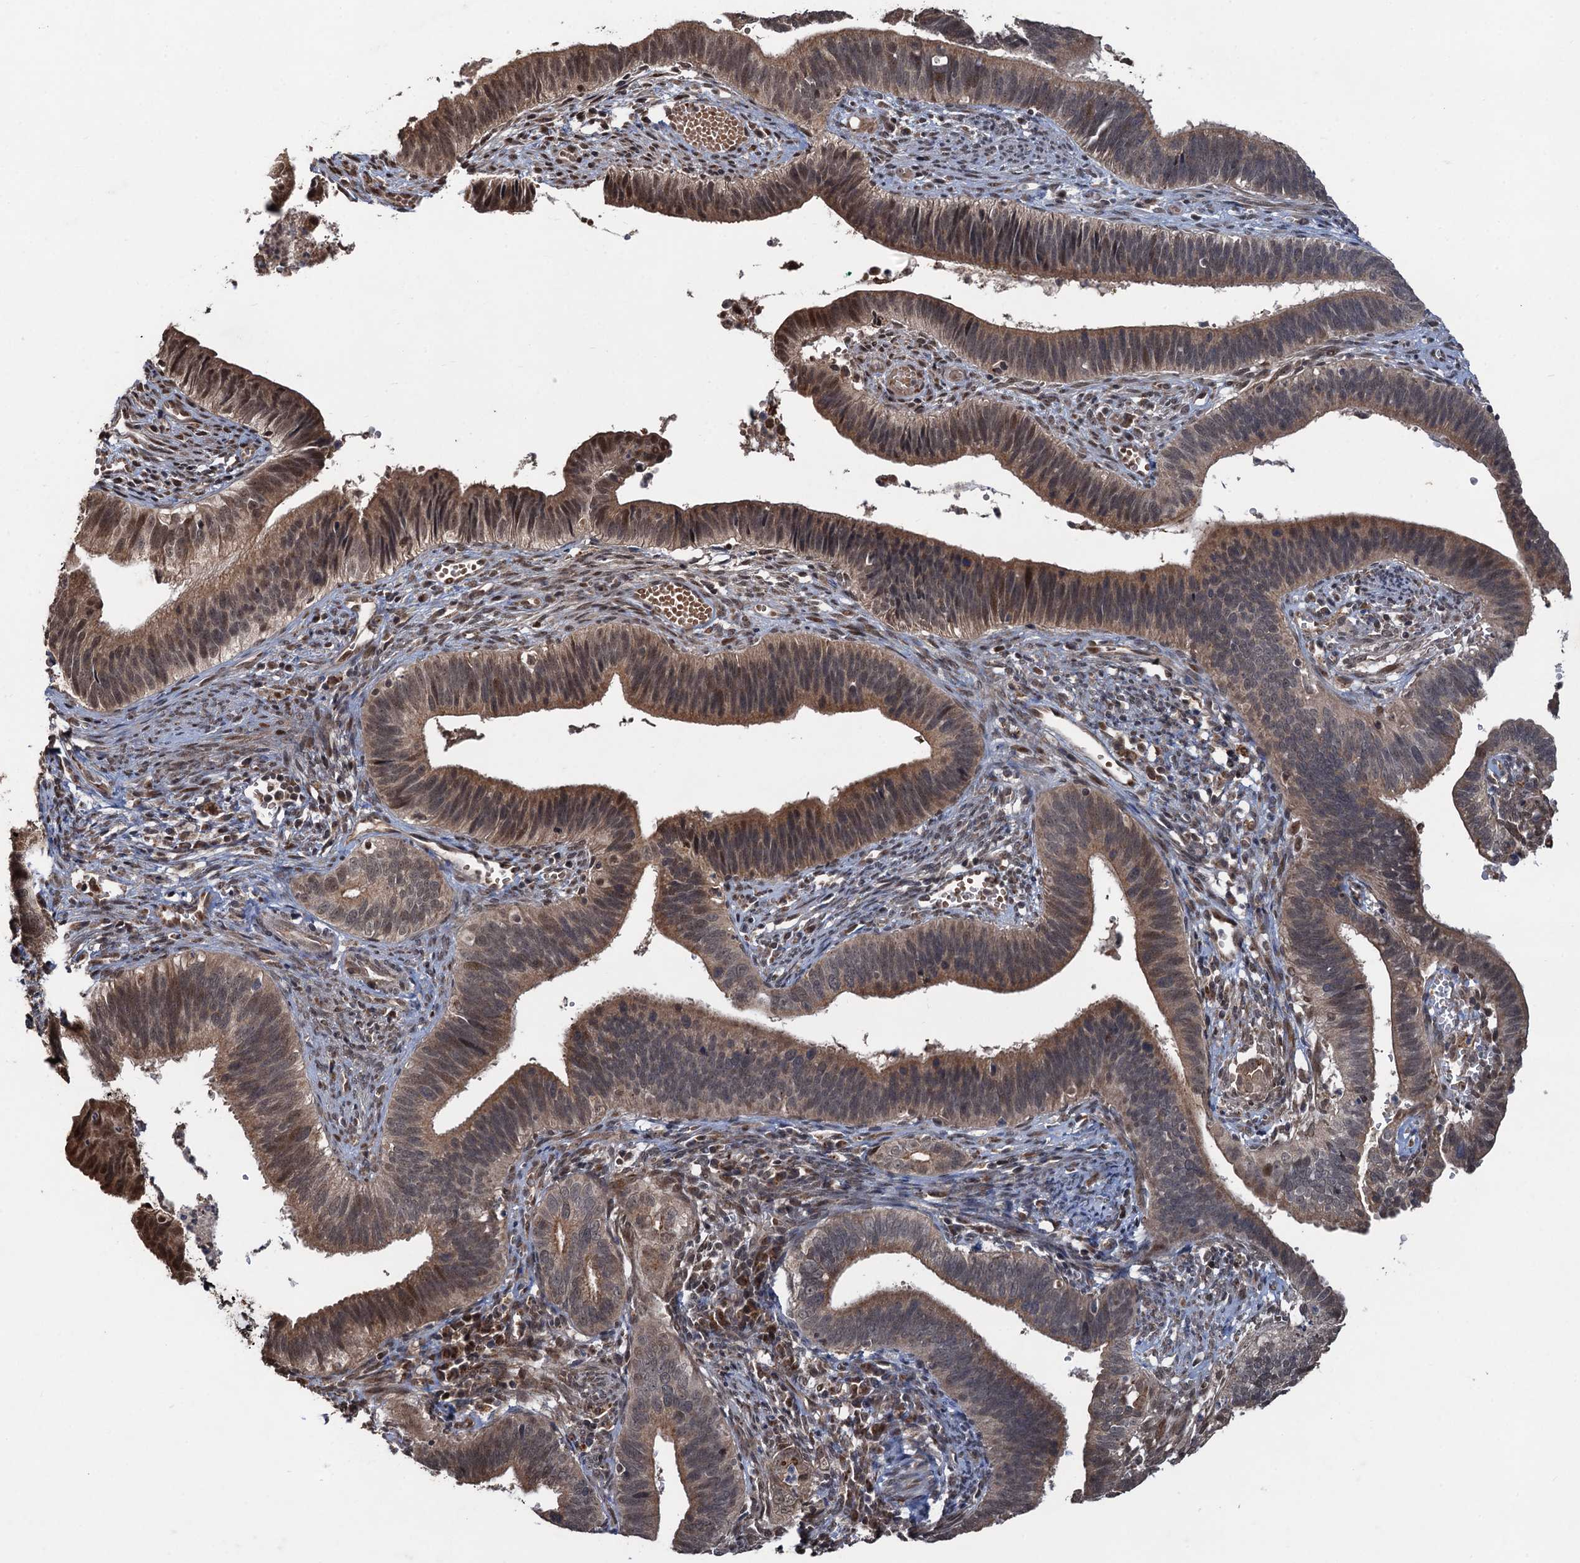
{"staining": {"intensity": "moderate", "quantity": ">75%", "location": "cytoplasmic/membranous,nuclear"}, "tissue": "cervical cancer", "cell_type": "Tumor cells", "image_type": "cancer", "snomed": [{"axis": "morphology", "description": "Adenocarcinoma, NOS"}, {"axis": "topography", "description": "Cervix"}], "caption": "Moderate cytoplasmic/membranous and nuclear protein expression is seen in approximately >75% of tumor cells in cervical cancer.", "gene": "REP15", "patient": {"sex": "female", "age": 42}}